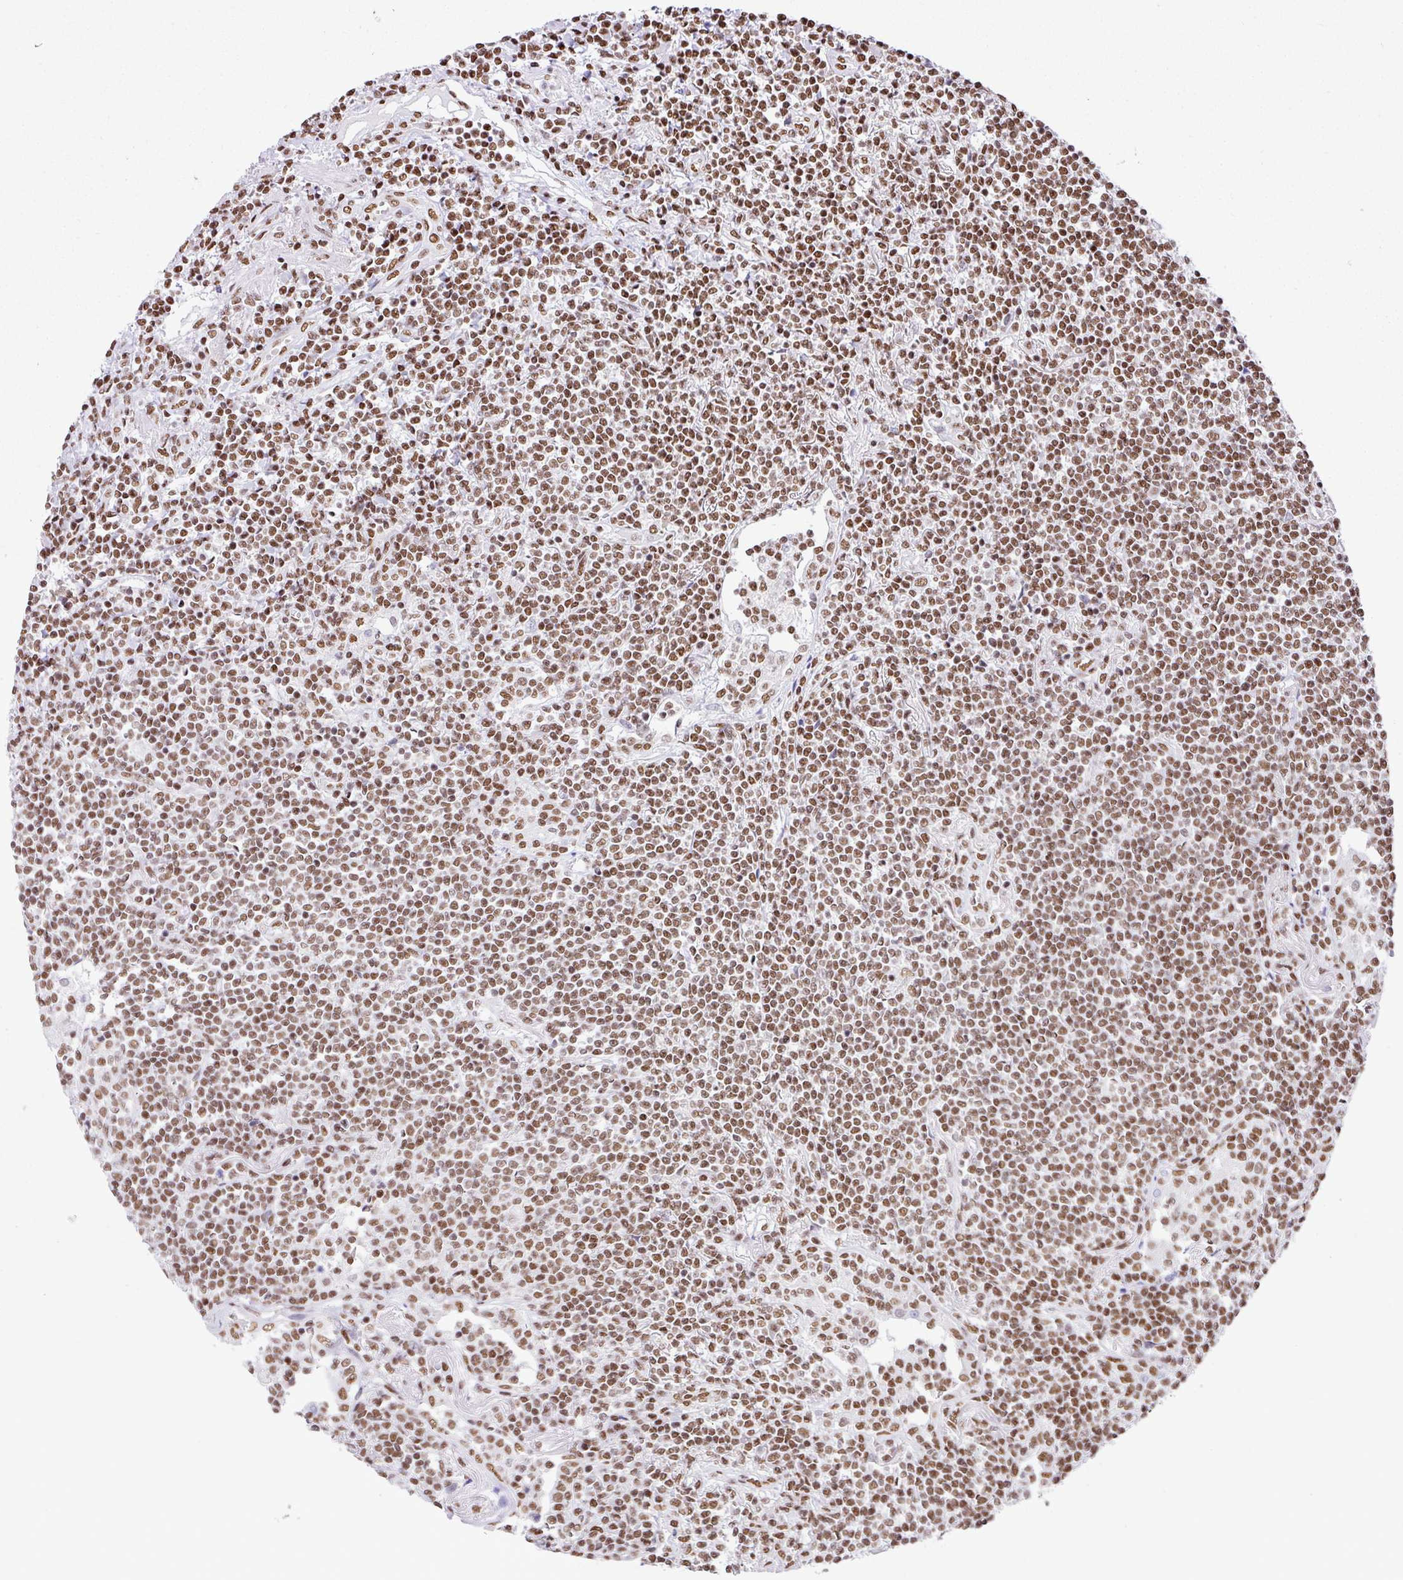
{"staining": {"intensity": "moderate", "quantity": ">75%", "location": "nuclear"}, "tissue": "lymphoma", "cell_type": "Tumor cells", "image_type": "cancer", "snomed": [{"axis": "morphology", "description": "Malignant lymphoma, non-Hodgkin's type, Low grade"}, {"axis": "topography", "description": "Lung"}], "caption": "This is a histology image of IHC staining of lymphoma, which shows moderate expression in the nuclear of tumor cells.", "gene": "RARG", "patient": {"sex": "female", "age": 71}}